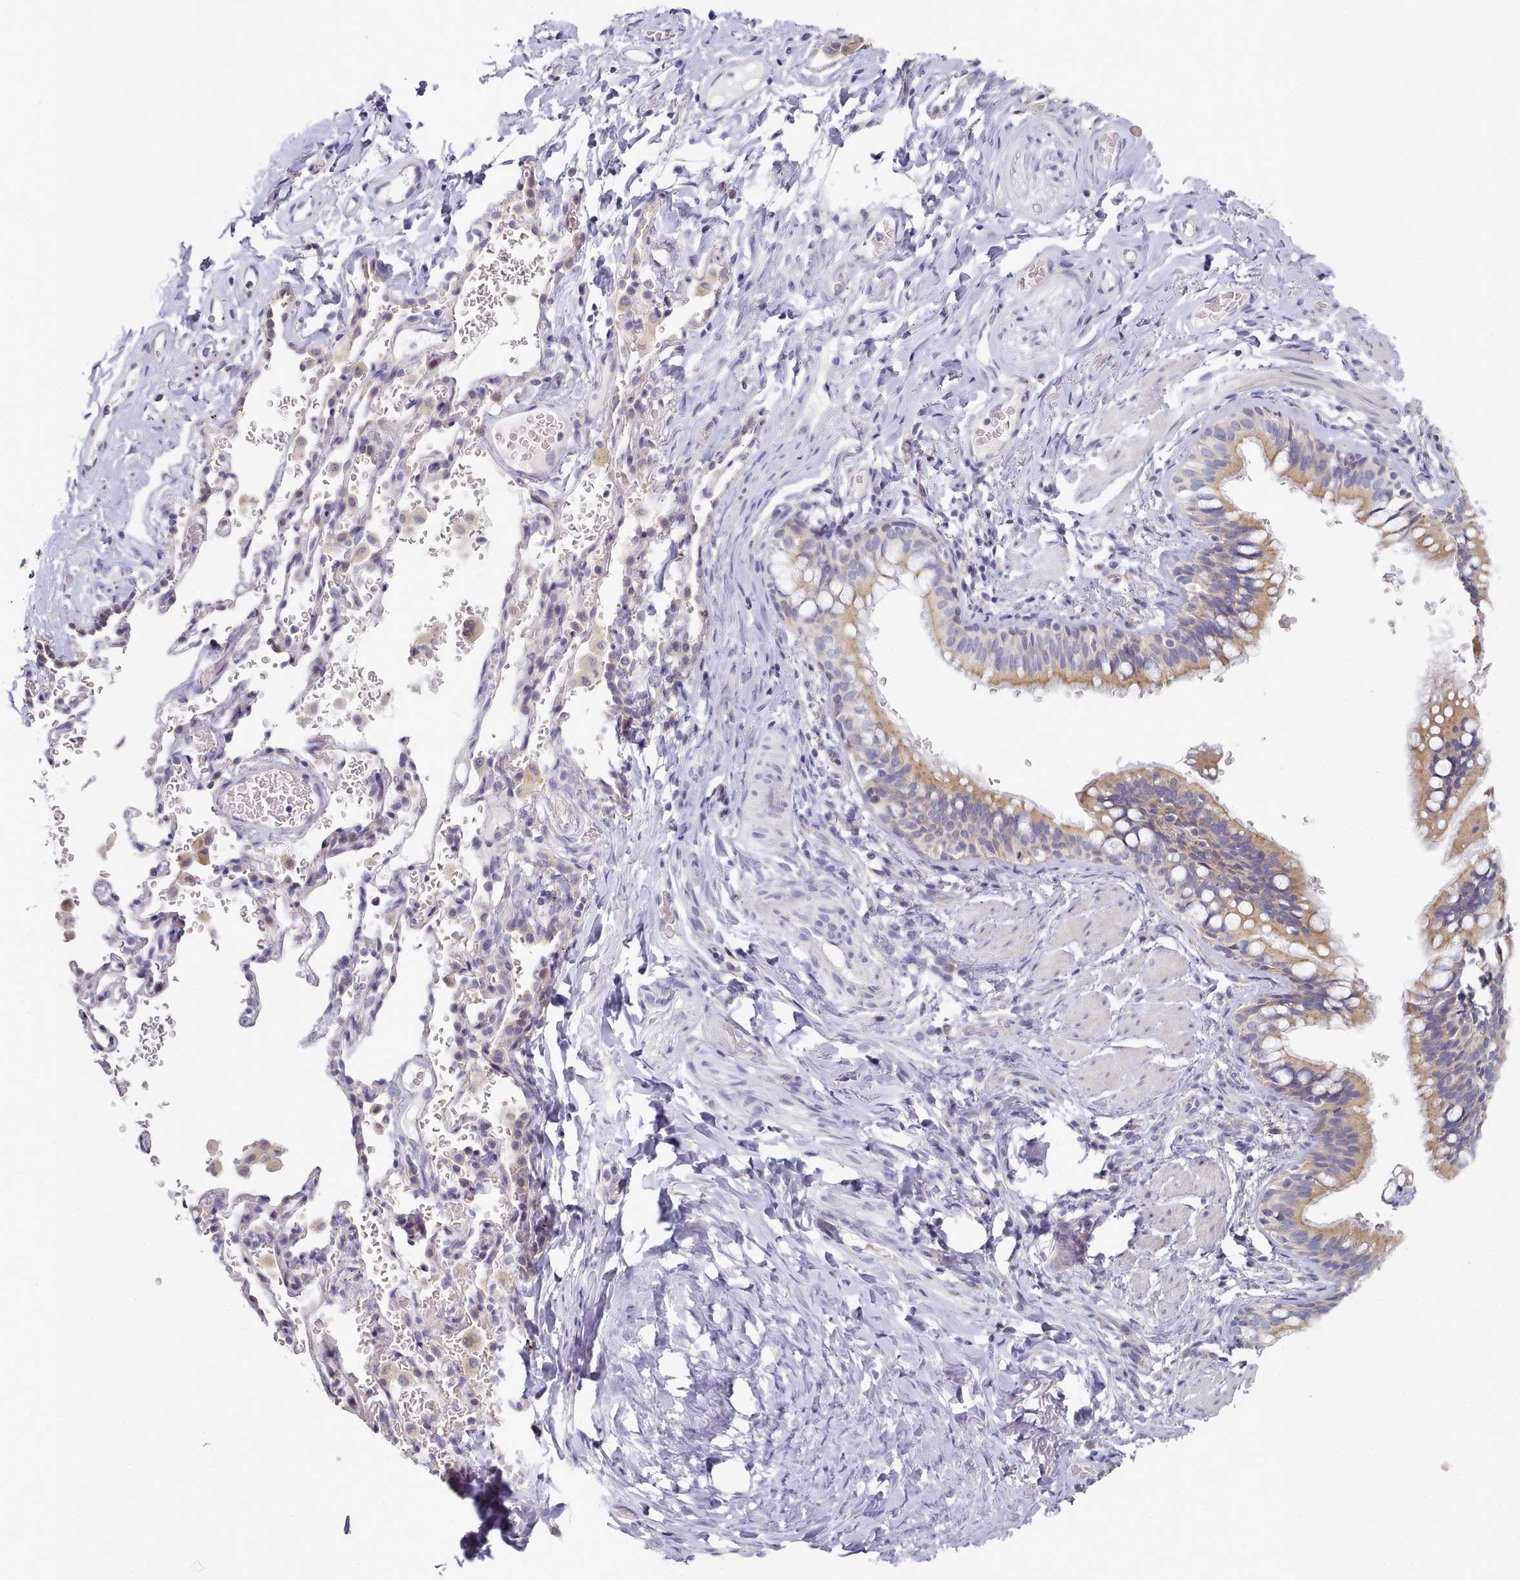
{"staining": {"intensity": "moderate", "quantity": ">75%", "location": "cytoplasmic/membranous"}, "tissue": "bronchus", "cell_type": "Respiratory epithelial cells", "image_type": "normal", "snomed": [{"axis": "morphology", "description": "Normal tissue, NOS"}, {"axis": "topography", "description": "Cartilage tissue"}, {"axis": "topography", "description": "Bronchus"}], "caption": "An immunohistochemistry (IHC) image of normal tissue is shown. Protein staining in brown highlights moderate cytoplasmic/membranous positivity in bronchus within respiratory epithelial cells. (DAB (3,3'-diaminobenzidine) = brown stain, brightfield microscopy at high magnification).", "gene": "TYW1B", "patient": {"sex": "female", "age": 36}}